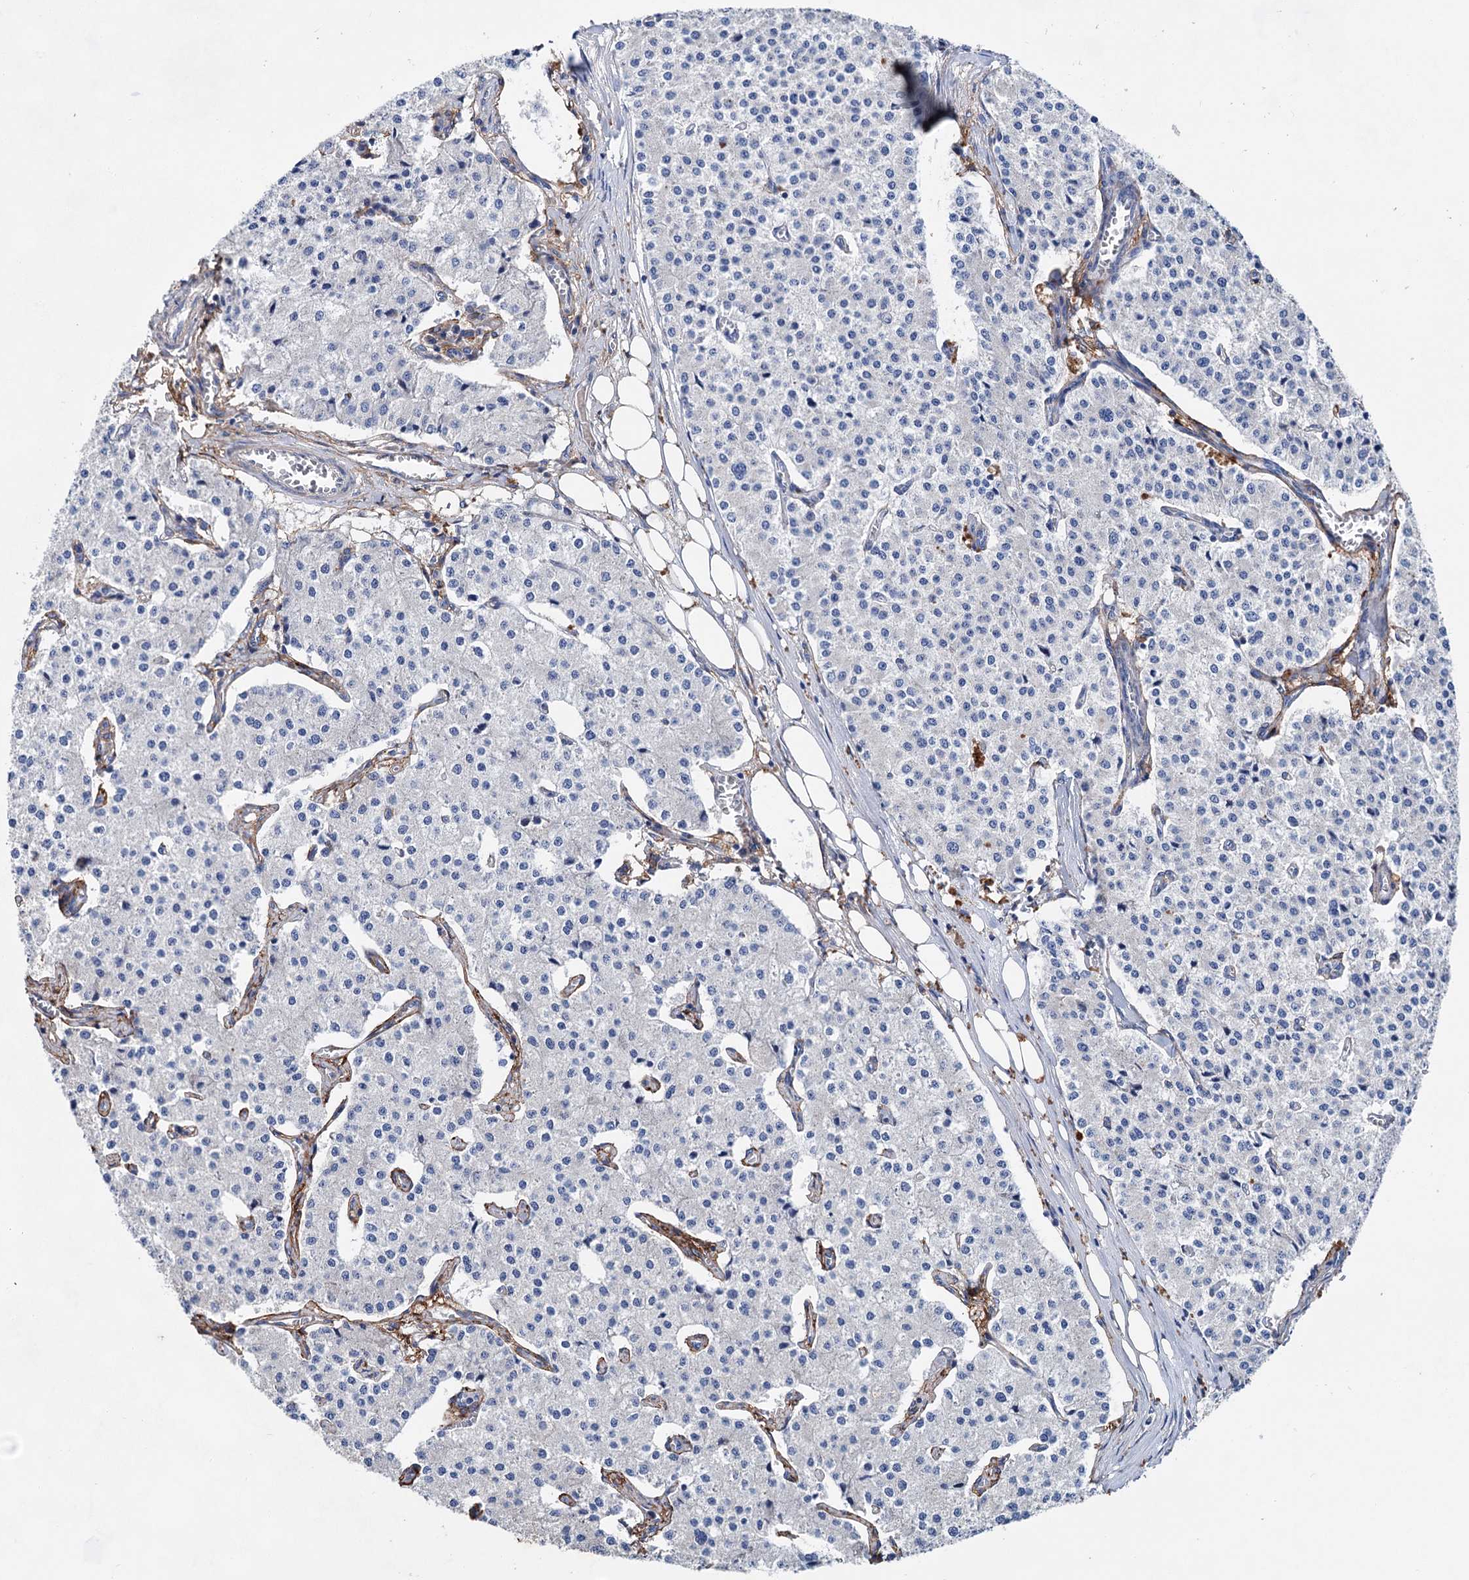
{"staining": {"intensity": "negative", "quantity": "none", "location": "none"}, "tissue": "carcinoid", "cell_type": "Tumor cells", "image_type": "cancer", "snomed": [{"axis": "morphology", "description": "Carcinoid, malignant, NOS"}, {"axis": "topography", "description": "Colon"}], "caption": "Immunohistochemistry of carcinoid (malignant) reveals no positivity in tumor cells. (DAB (3,3'-diaminobenzidine) IHC with hematoxylin counter stain).", "gene": "GPR155", "patient": {"sex": "female", "age": 52}}